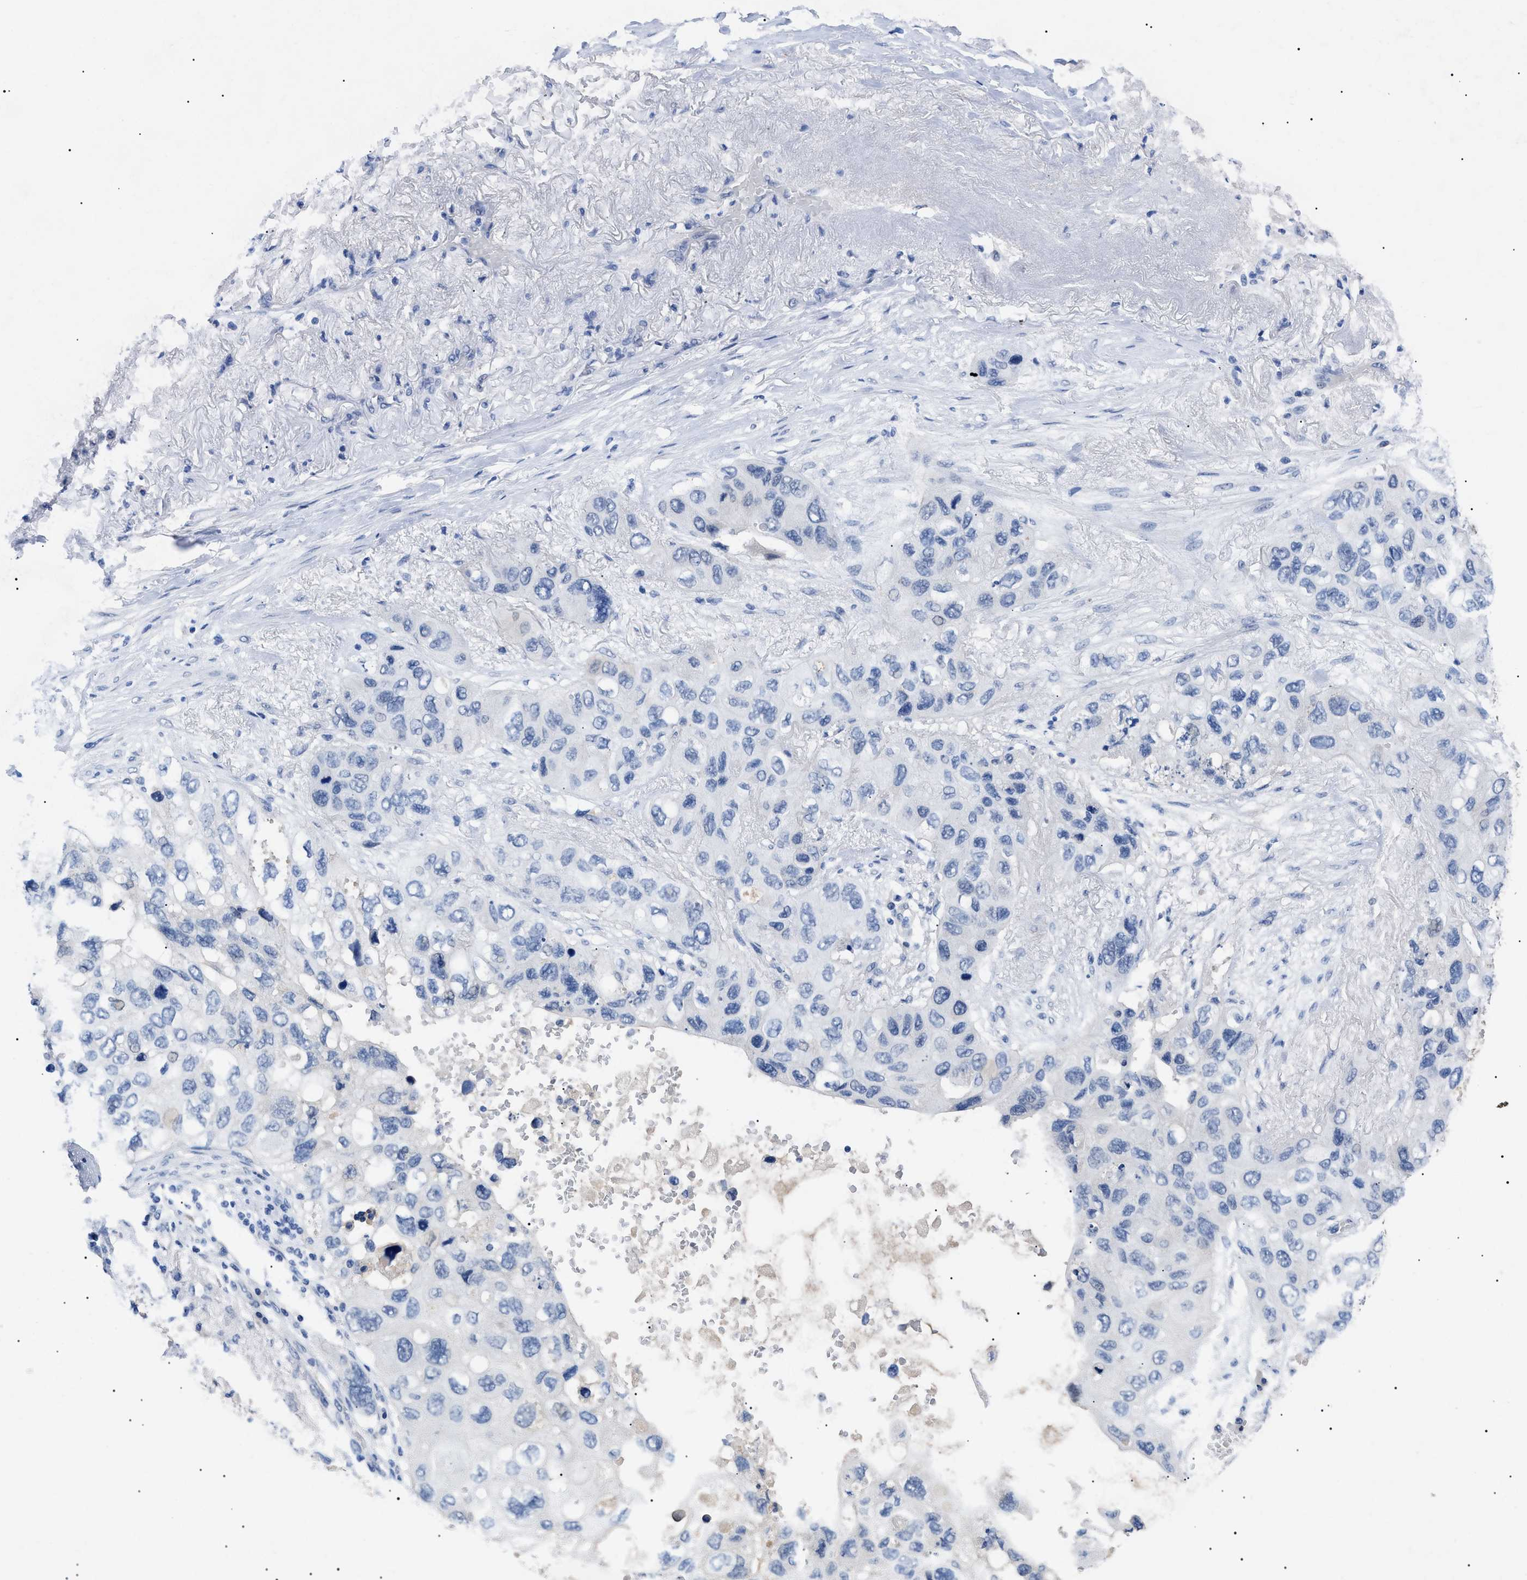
{"staining": {"intensity": "negative", "quantity": "none", "location": "none"}, "tissue": "lung cancer", "cell_type": "Tumor cells", "image_type": "cancer", "snomed": [{"axis": "morphology", "description": "Squamous cell carcinoma, NOS"}, {"axis": "topography", "description": "Lung"}], "caption": "Immunohistochemical staining of lung cancer (squamous cell carcinoma) reveals no significant positivity in tumor cells.", "gene": "PRRT2", "patient": {"sex": "female", "age": 73}}